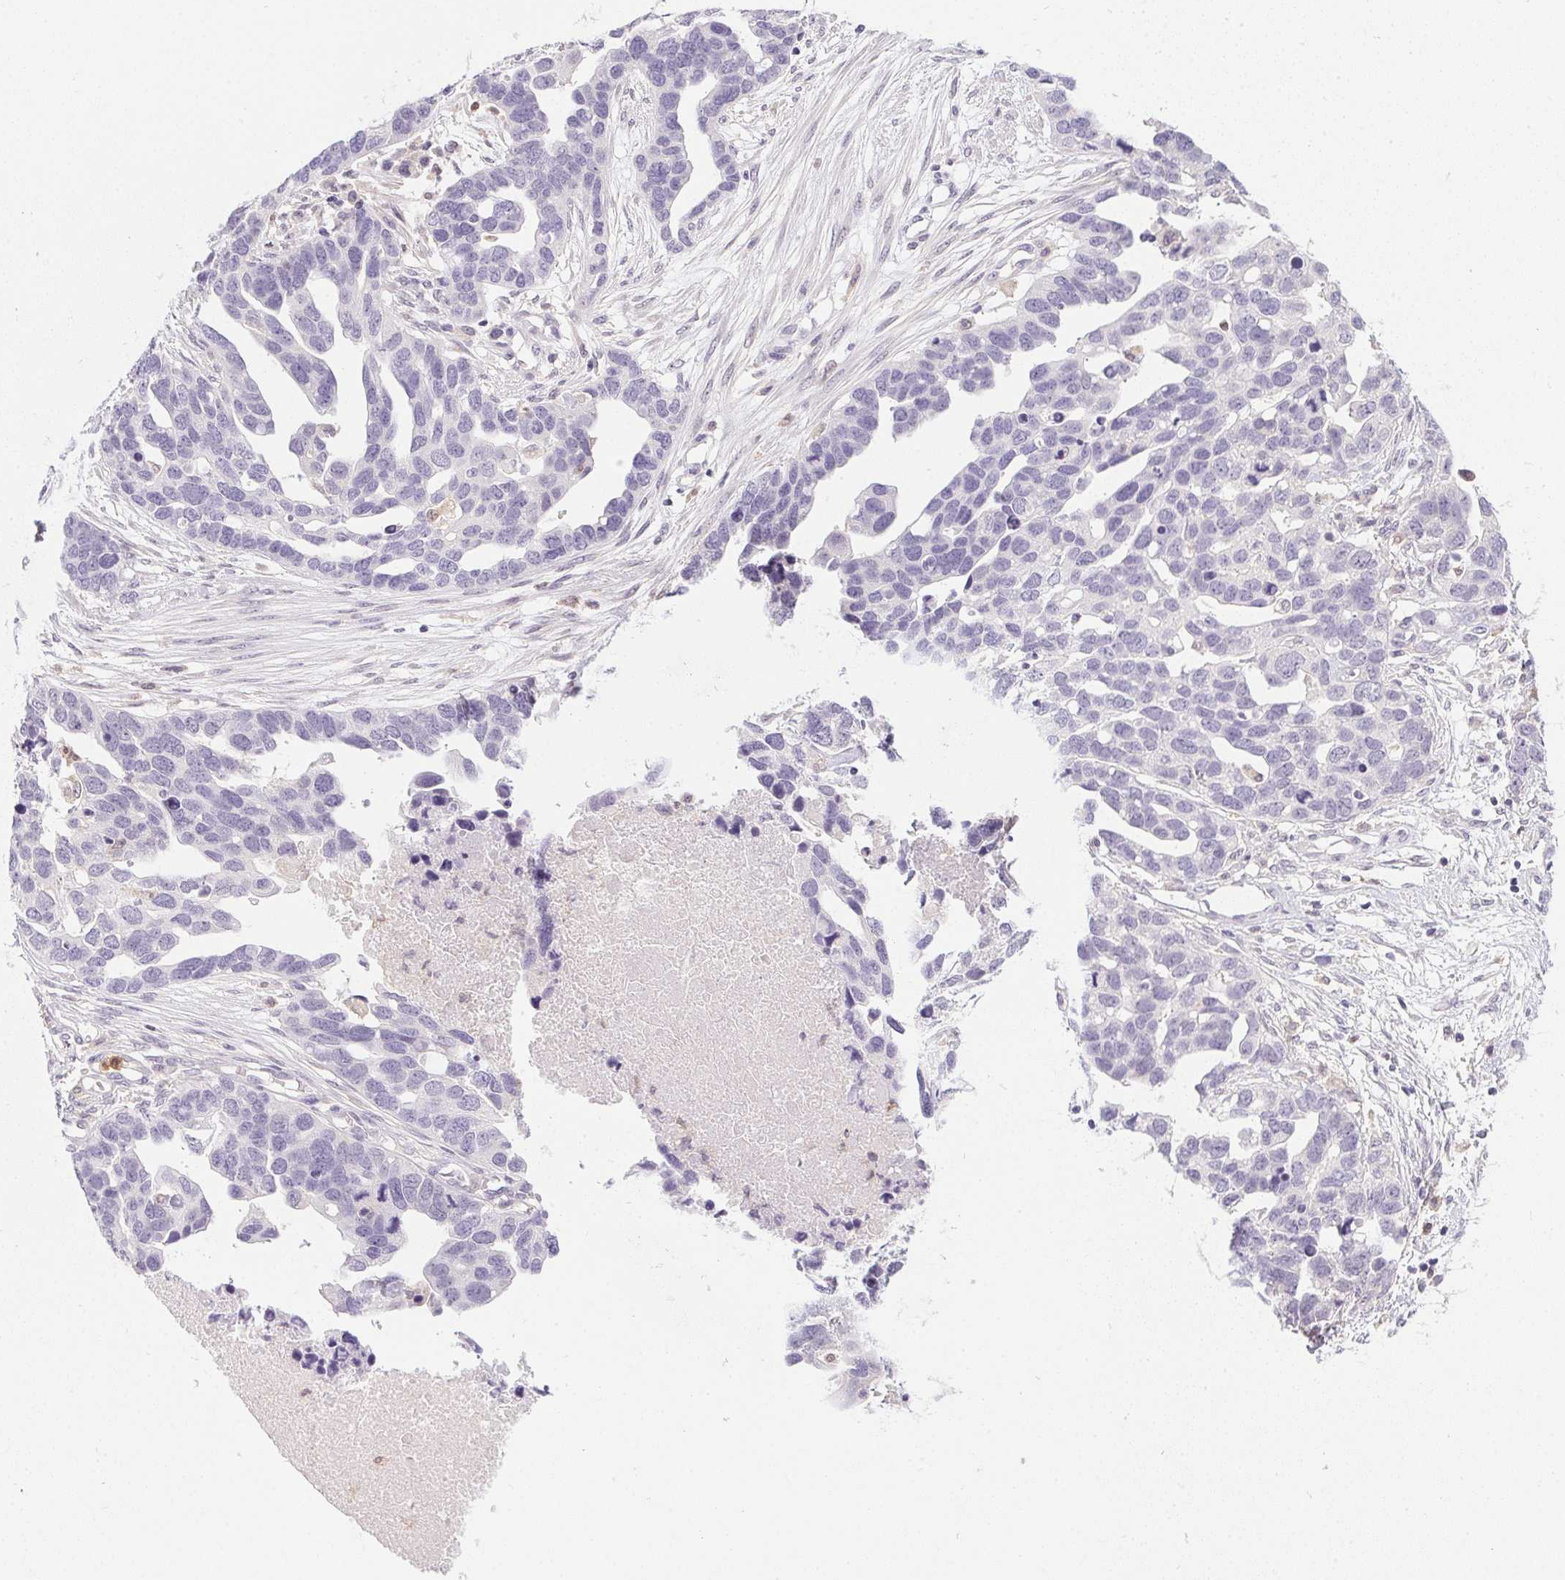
{"staining": {"intensity": "negative", "quantity": "none", "location": "none"}, "tissue": "ovarian cancer", "cell_type": "Tumor cells", "image_type": "cancer", "snomed": [{"axis": "morphology", "description": "Cystadenocarcinoma, serous, NOS"}, {"axis": "topography", "description": "Ovary"}], "caption": "A histopathology image of serous cystadenocarcinoma (ovarian) stained for a protein exhibits no brown staining in tumor cells. (DAB IHC with hematoxylin counter stain).", "gene": "DNAJC5G", "patient": {"sex": "female", "age": 54}}